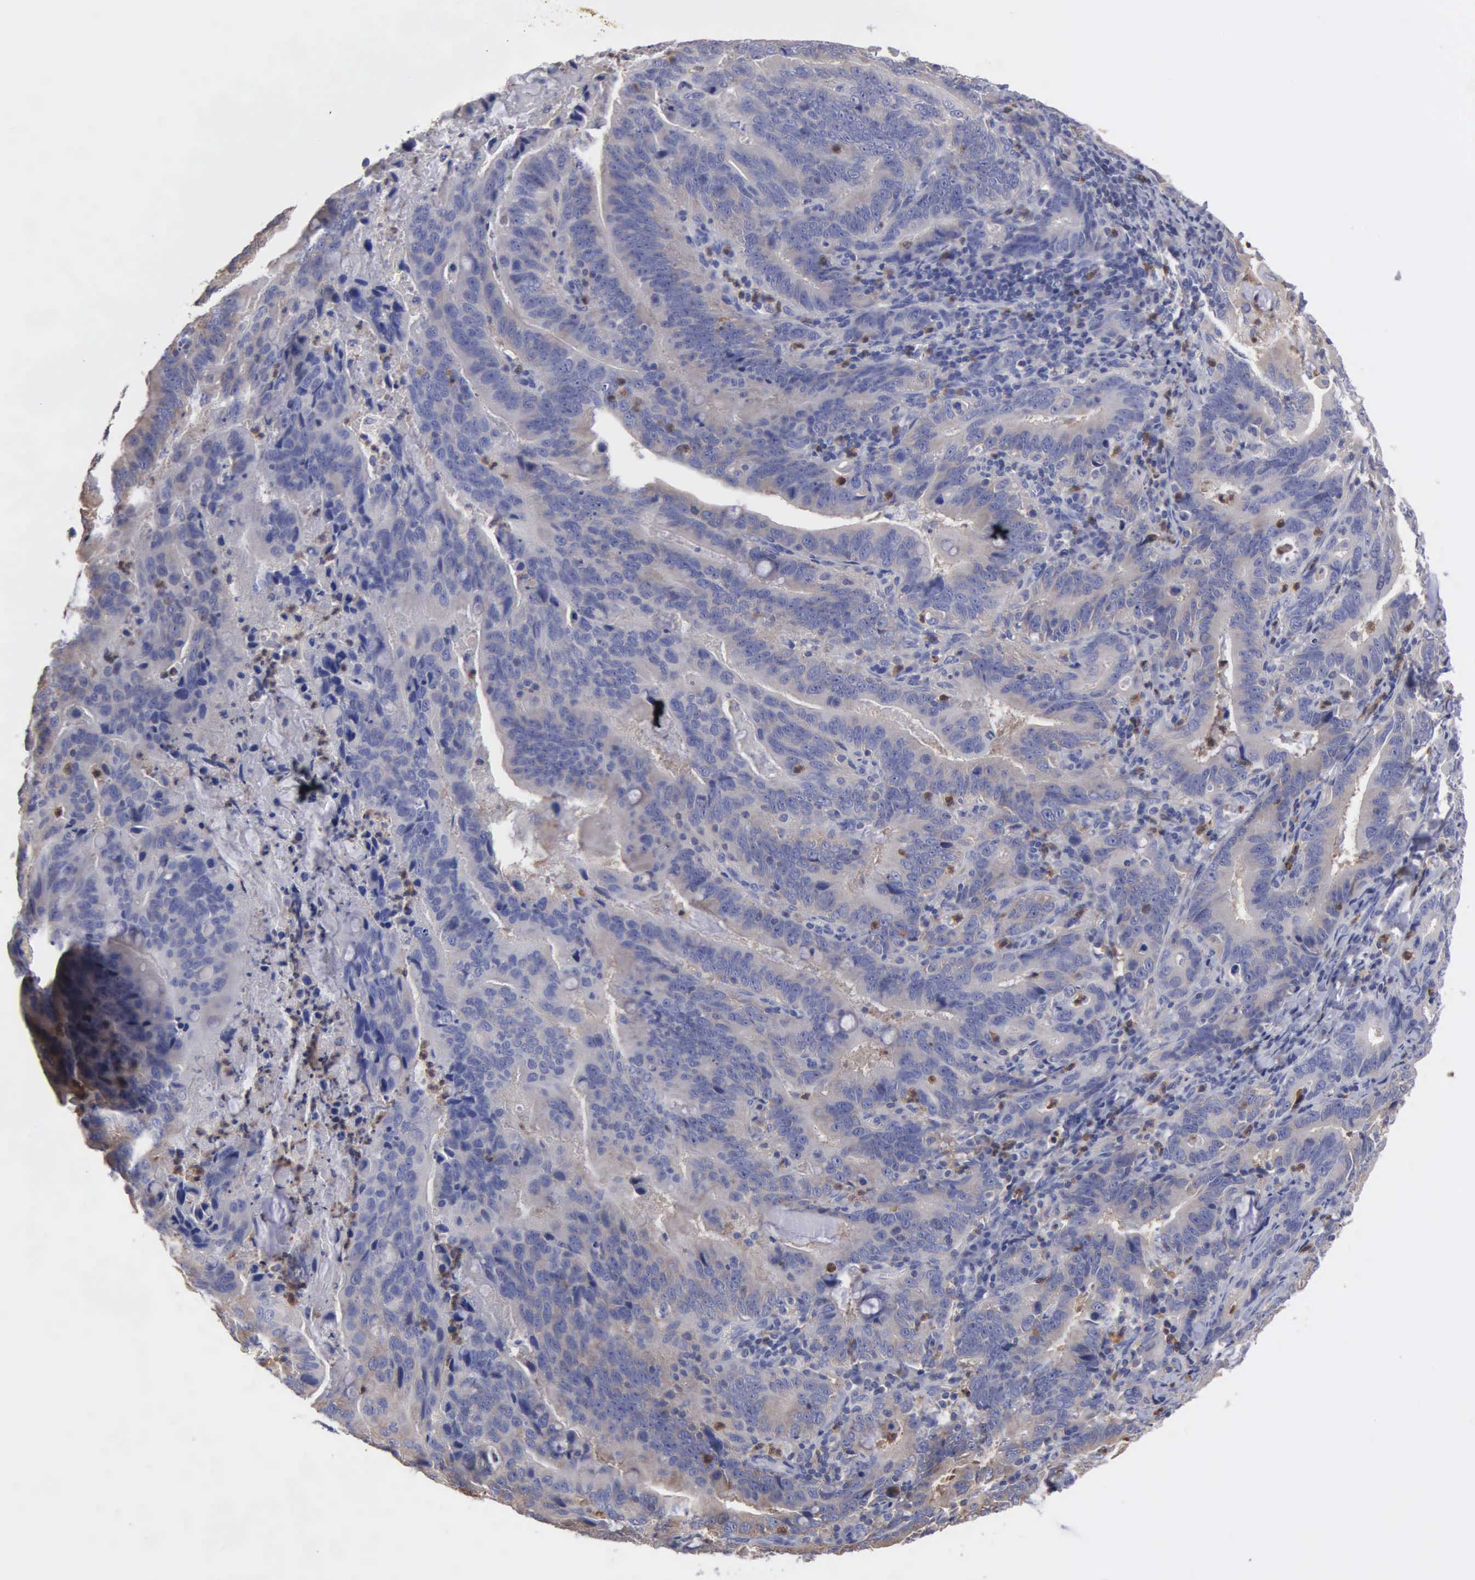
{"staining": {"intensity": "weak", "quantity": "25%-75%", "location": "cytoplasmic/membranous"}, "tissue": "stomach cancer", "cell_type": "Tumor cells", "image_type": "cancer", "snomed": [{"axis": "morphology", "description": "Adenocarcinoma, NOS"}, {"axis": "topography", "description": "Stomach, upper"}], "caption": "IHC (DAB (3,3'-diaminobenzidine)) staining of stomach cancer (adenocarcinoma) demonstrates weak cytoplasmic/membranous protein staining in about 25%-75% of tumor cells.", "gene": "G6PD", "patient": {"sex": "male", "age": 63}}